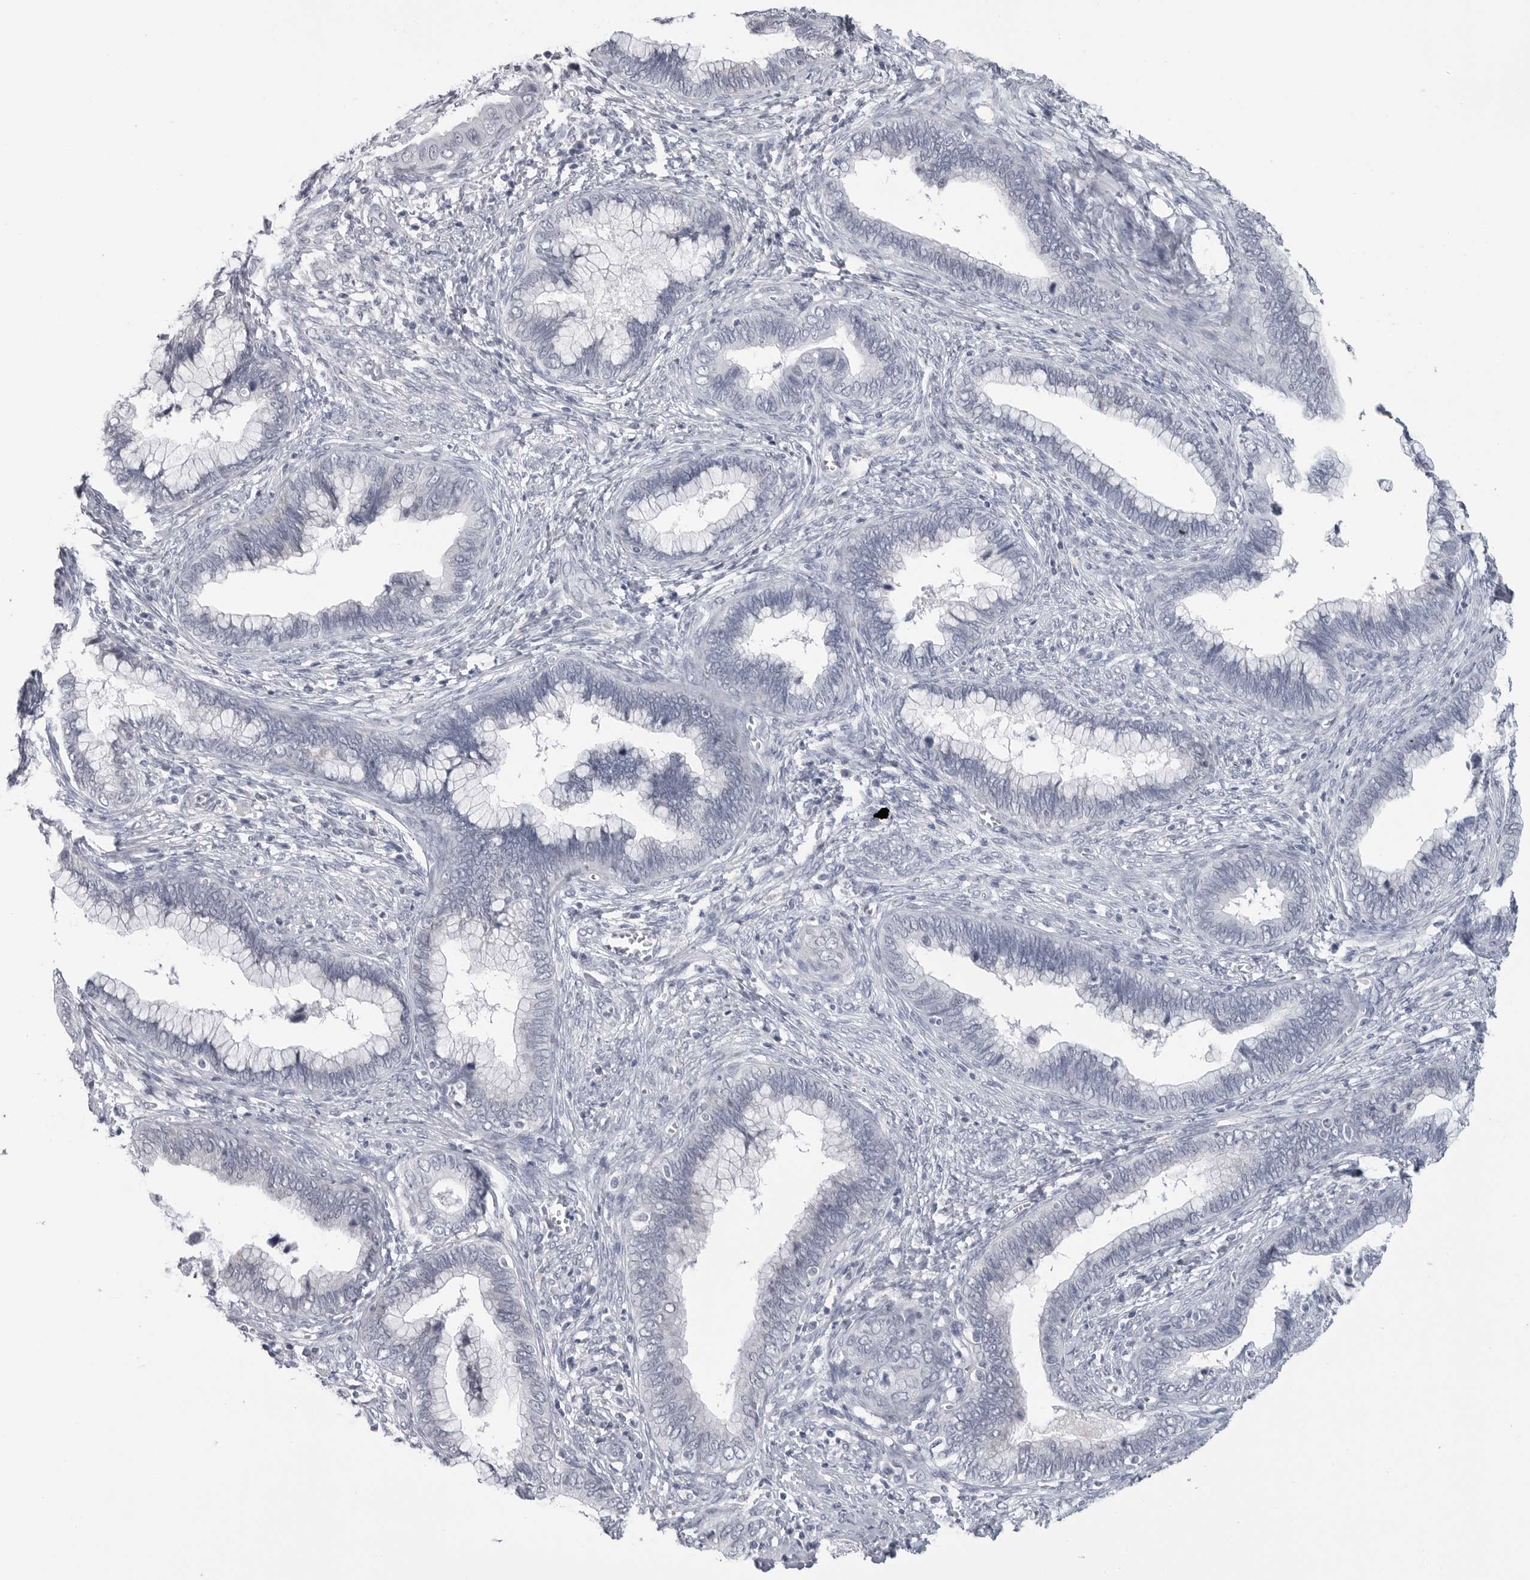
{"staining": {"intensity": "negative", "quantity": "none", "location": "none"}, "tissue": "cervical cancer", "cell_type": "Tumor cells", "image_type": "cancer", "snomed": [{"axis": "morphology", "description": "Adenocarcinoma, NOS"}, {"axis": "topography", "description": "Cervix"}], "caption": "An immunohistochemistry (IHC) micrograph of adenocarcinoma (cervical) is shown. There is no staining in tumor cells of adenocarcinoma (cervical).", "gene": "PGA3", "patient": {"sex": "female", "age": 44}}